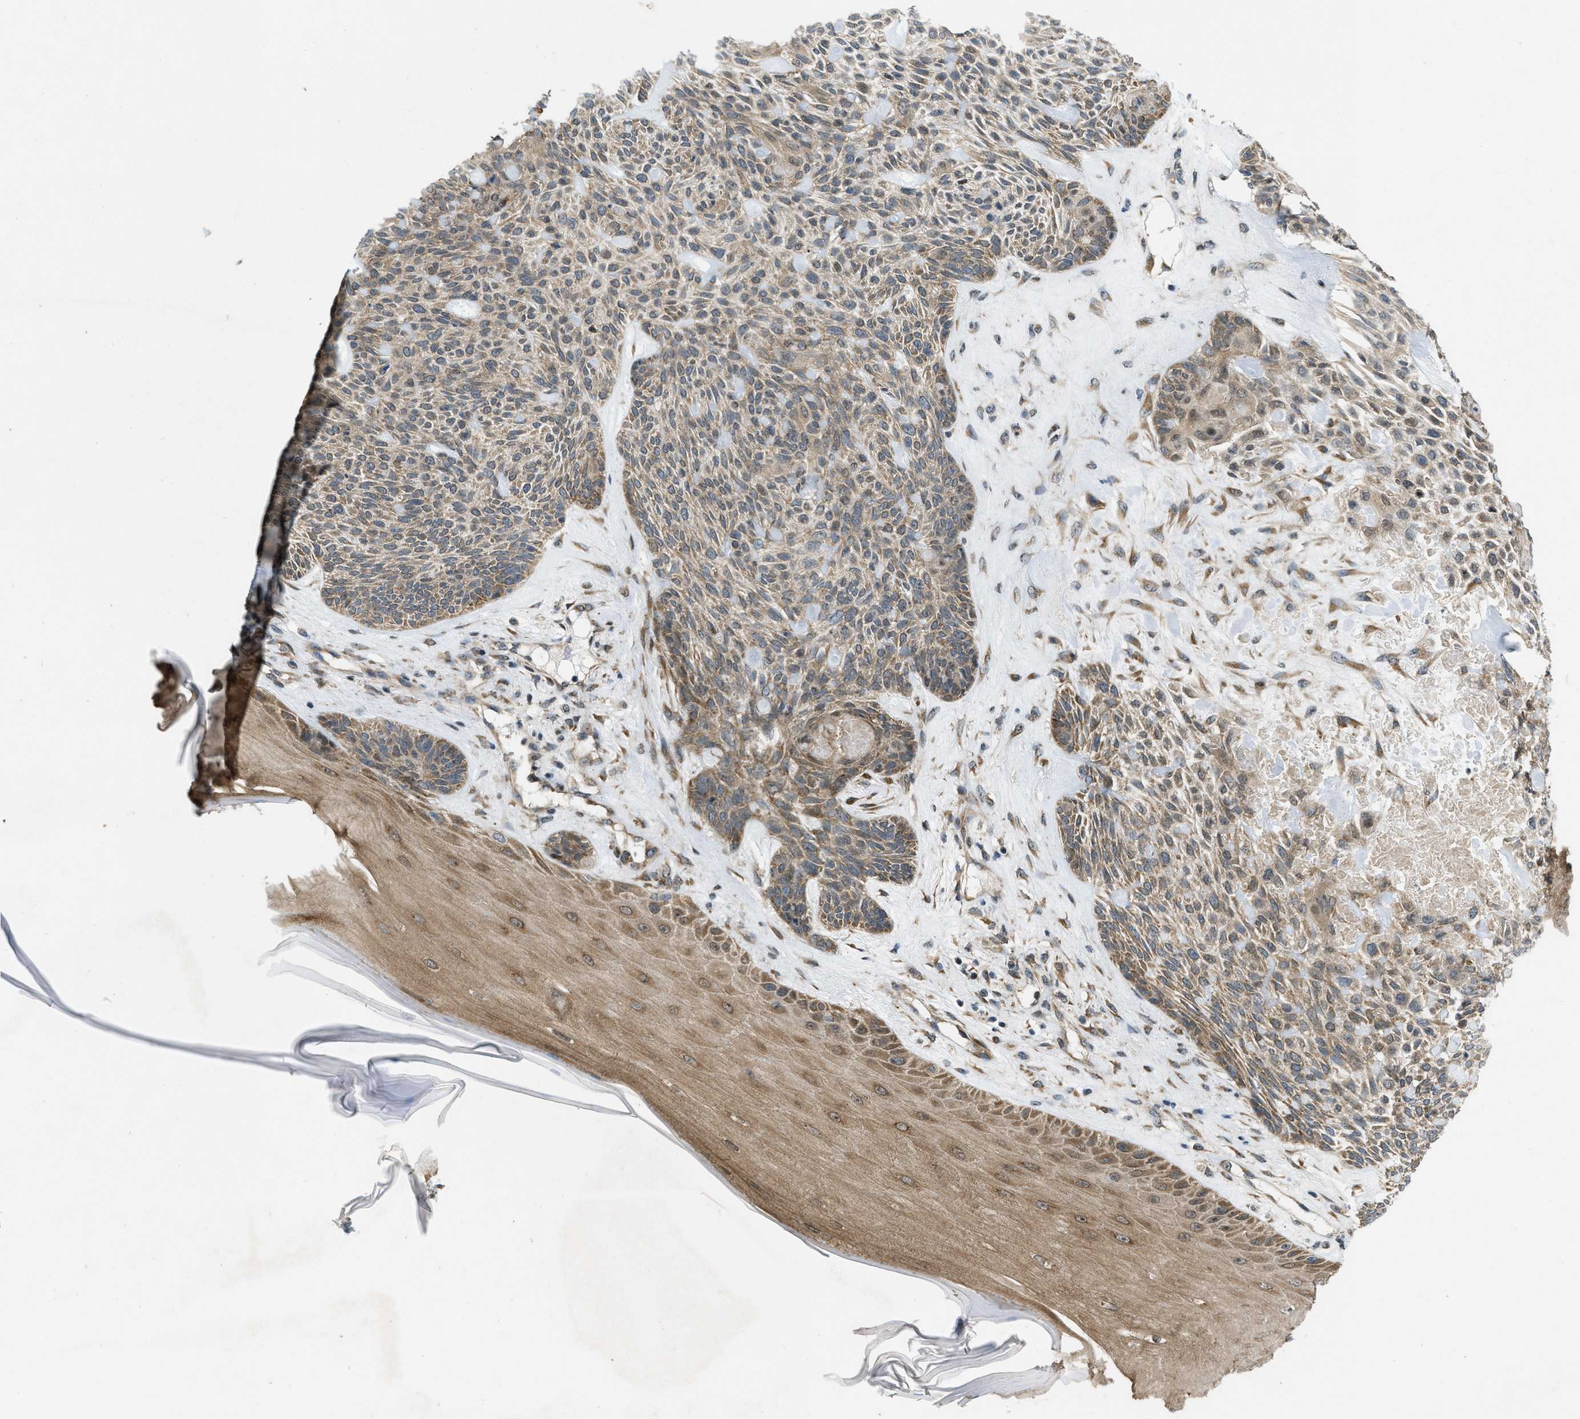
{"staining": {"intensity": "weak", "quantity": ">75%", "location": "cytoplasmic/membranous"}, "tissue": "skin cancer", "cell_type": "Tumor cells", "image_type": "cancer", "snomed": [{"axis": "morphology", "description": "Basal cell carcinoma"}, {"axis": "topography", "description": "Skin"}], "caption": "An immunohistochemistry (IHC) histopathology image of tumor tissue is shown. Protein staining in brown highlights weak cytoplasmic/membranous positivity in skin cancer within tumor cells.", "gene": "IFNLR1", "patient": {"sex": "male", "age": 55}}